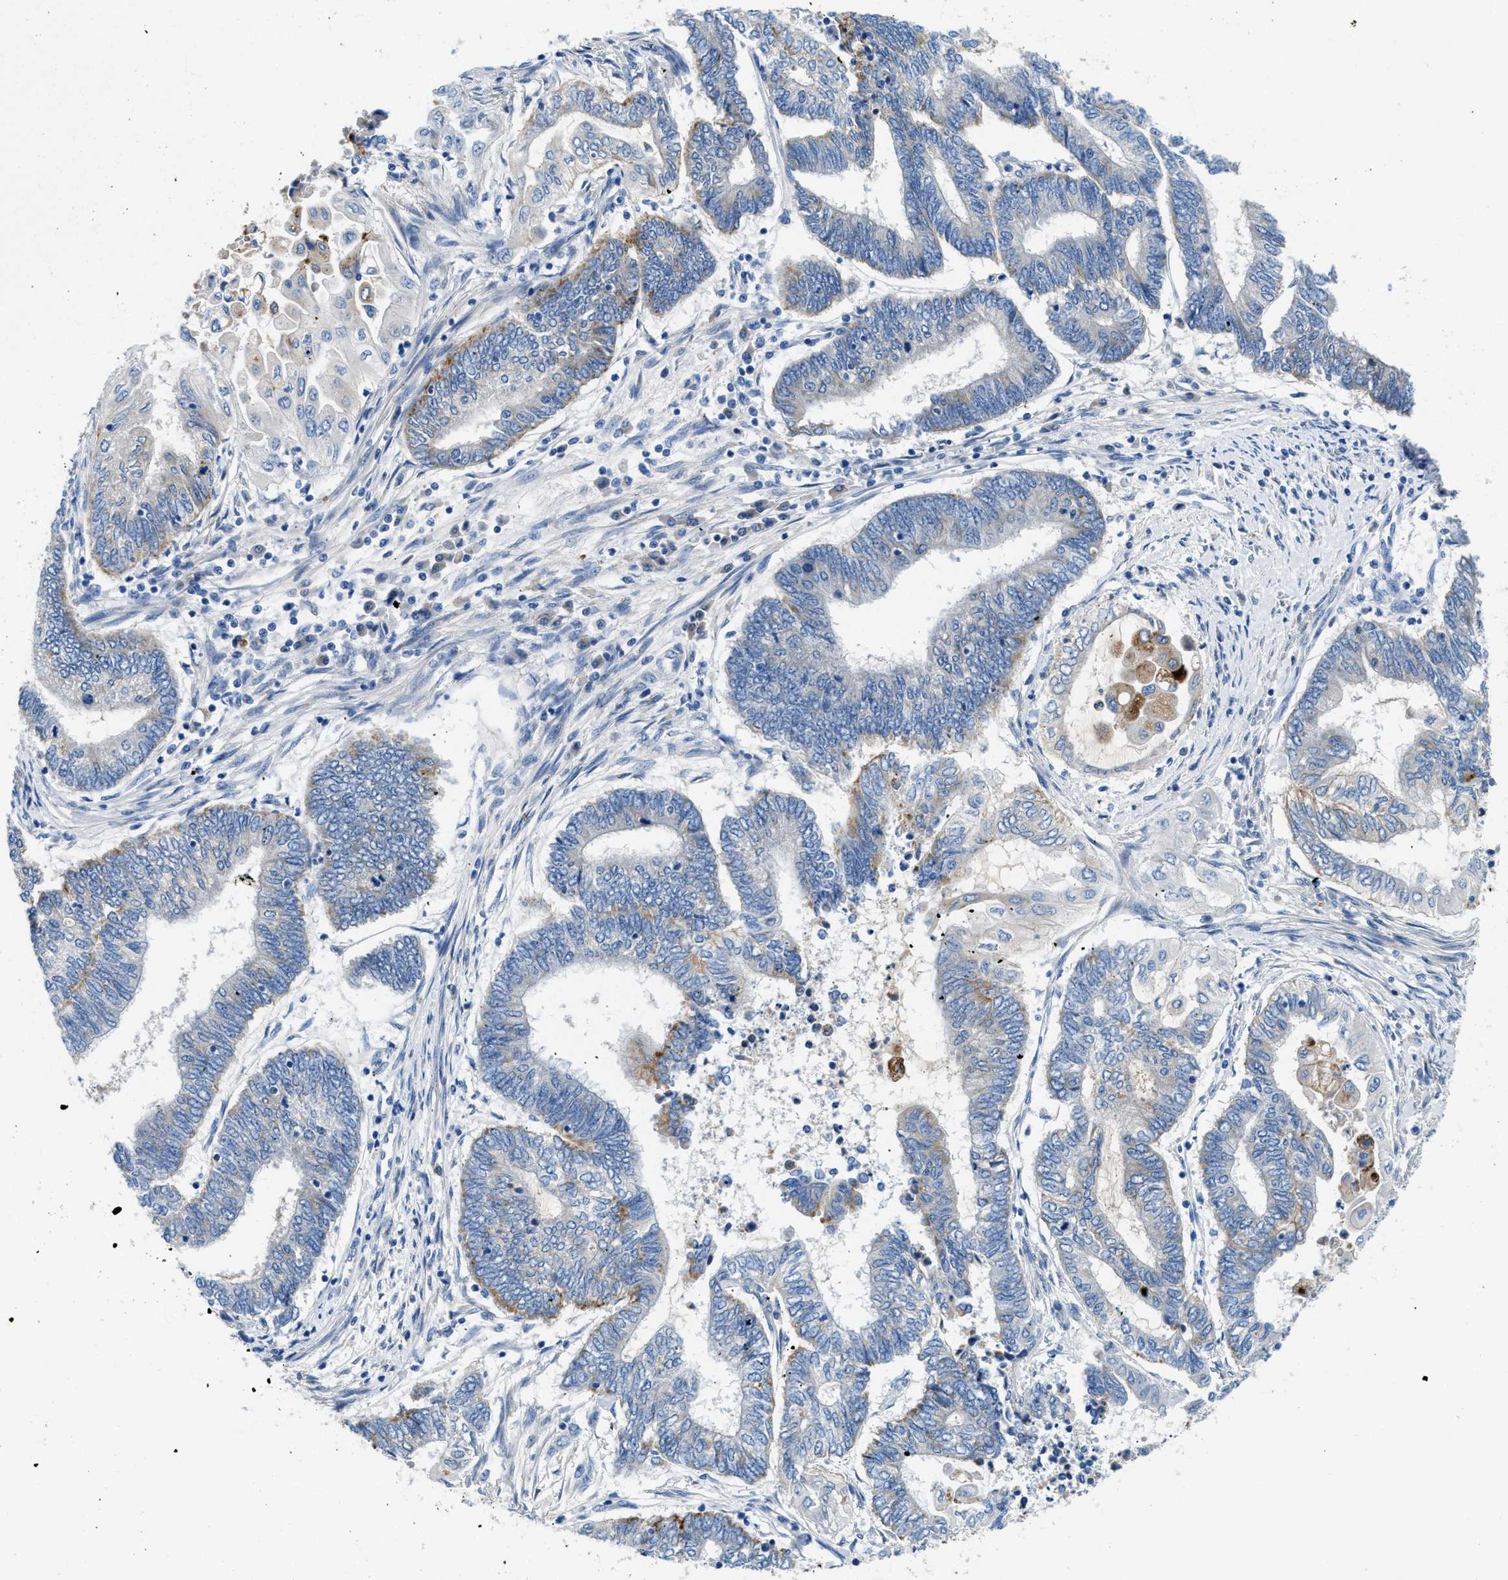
{"staining": {"intensity": "weak", "quantity": "<25%", "location": "cytoplasmic/membranous"}, "tissue": "endometrial cancer", "cell_type": "Tumor cells", "image_type": "cancer", "snomed": [{"axis": "morphology", "description": "Adenocarcinoma, NOS"}, {"axis": "topography", "description": "Uterus"}, {"axis": "topography", "description": "Endometrium"}], "caption": "Endometrial cancer was stained to show a protein in brown. There is no significant expression in tumor cells. (Immunohistochemistry (ihc), brightfield microscopy, high magnification).", "gene": "TSPAN3", "patient": {"sex": "female", "age": 70}}